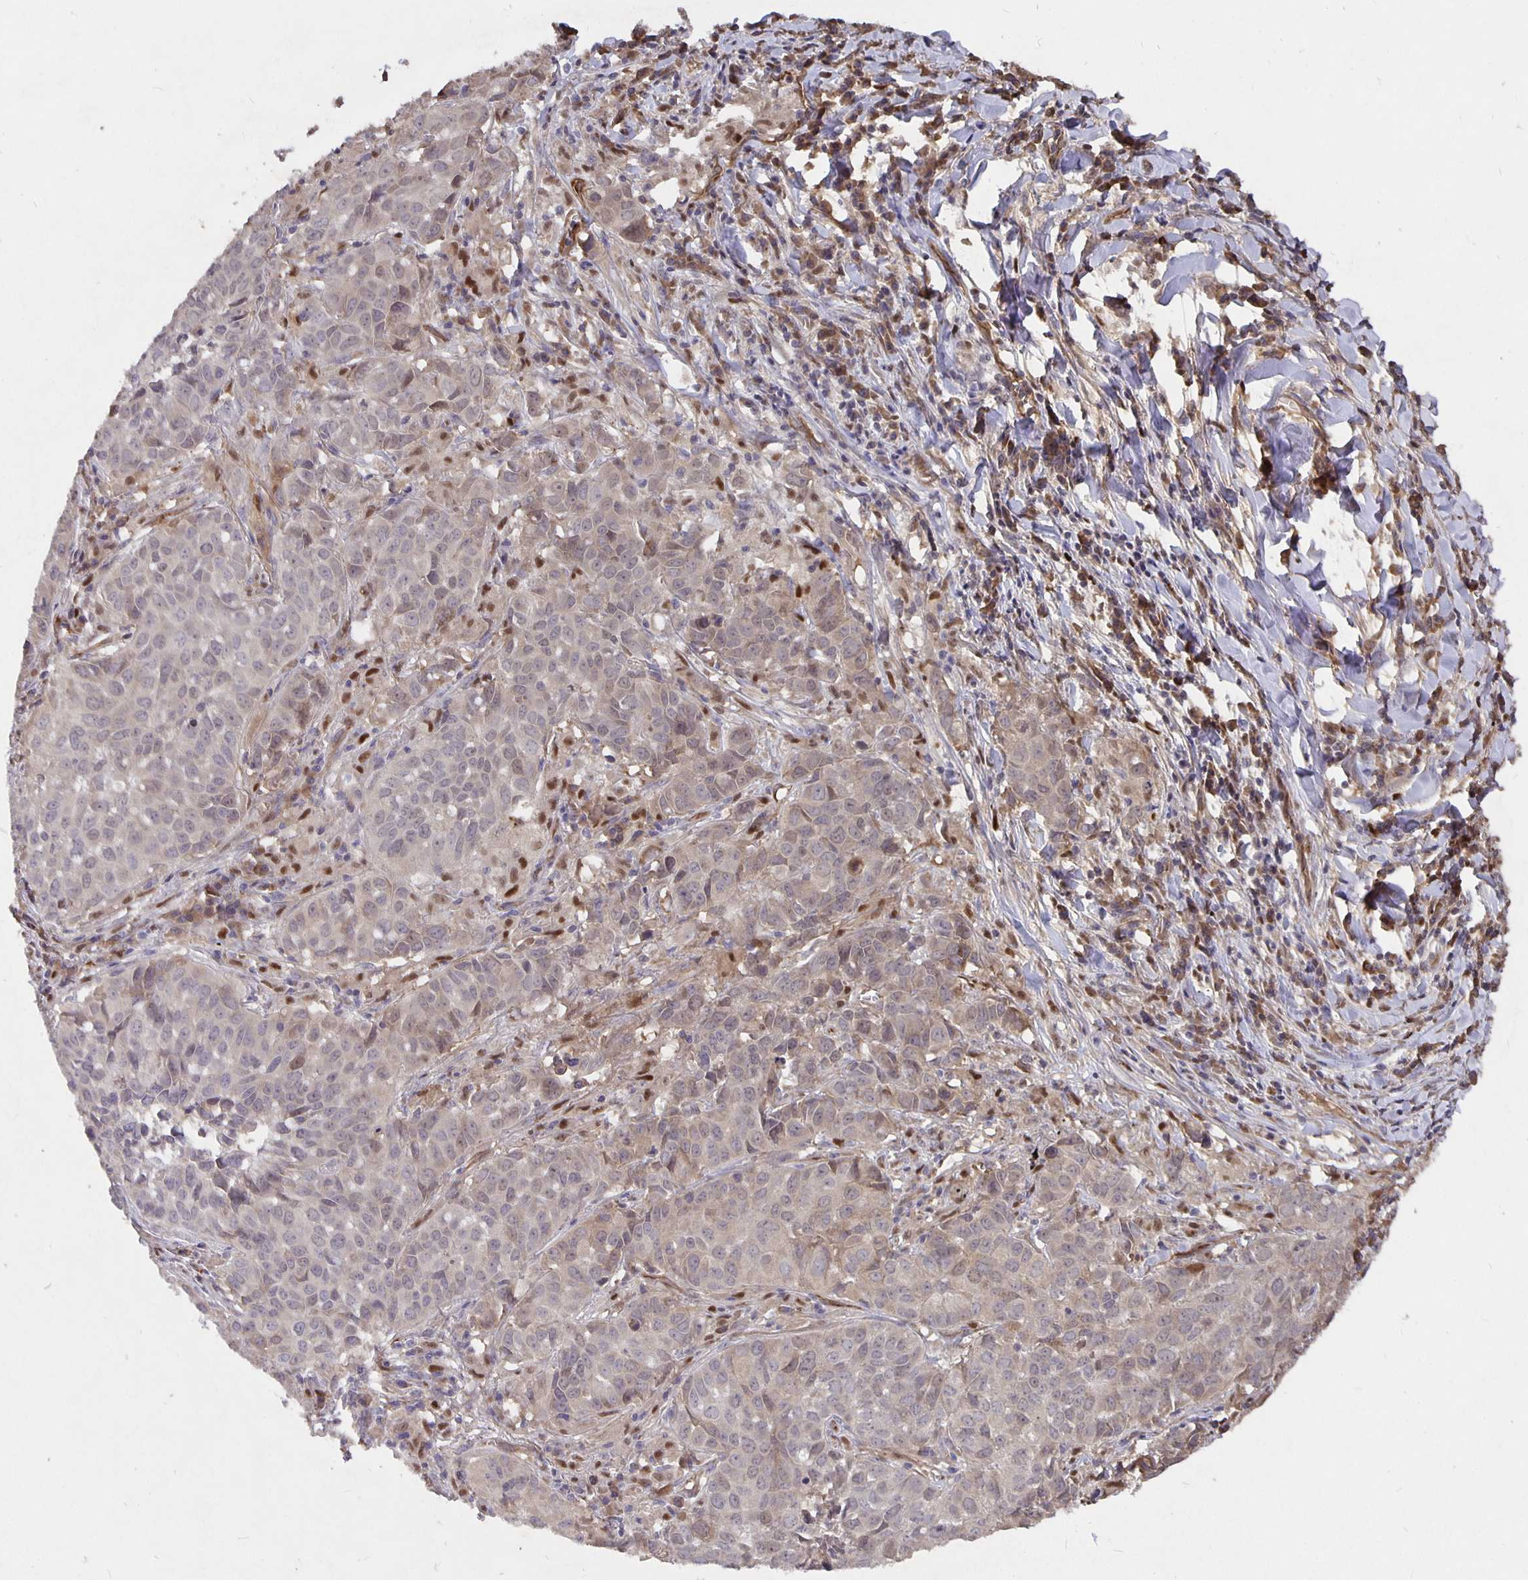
{"staining": {"intensity": "weak", "quantity": "<25%", "location": "cytoplasmic/membranous"}, "tissue": "lung cancer", "cell_type": "Tumor cells", "image_type": "cancer", "snomed": [{"axis": "morphology", "description": "Adenocarcinoma, NOS"}, {"axis": "topography", "description": "Lung"}], "caption": "DAB (3,3'-diaminobenzidine) immunohistochemical staining of human lung cancer (adenocarcinoma) exhibits no significant positivity in tumor cells.", "gene": "NOG", "patient": {"sex": "female", "age": 50}}